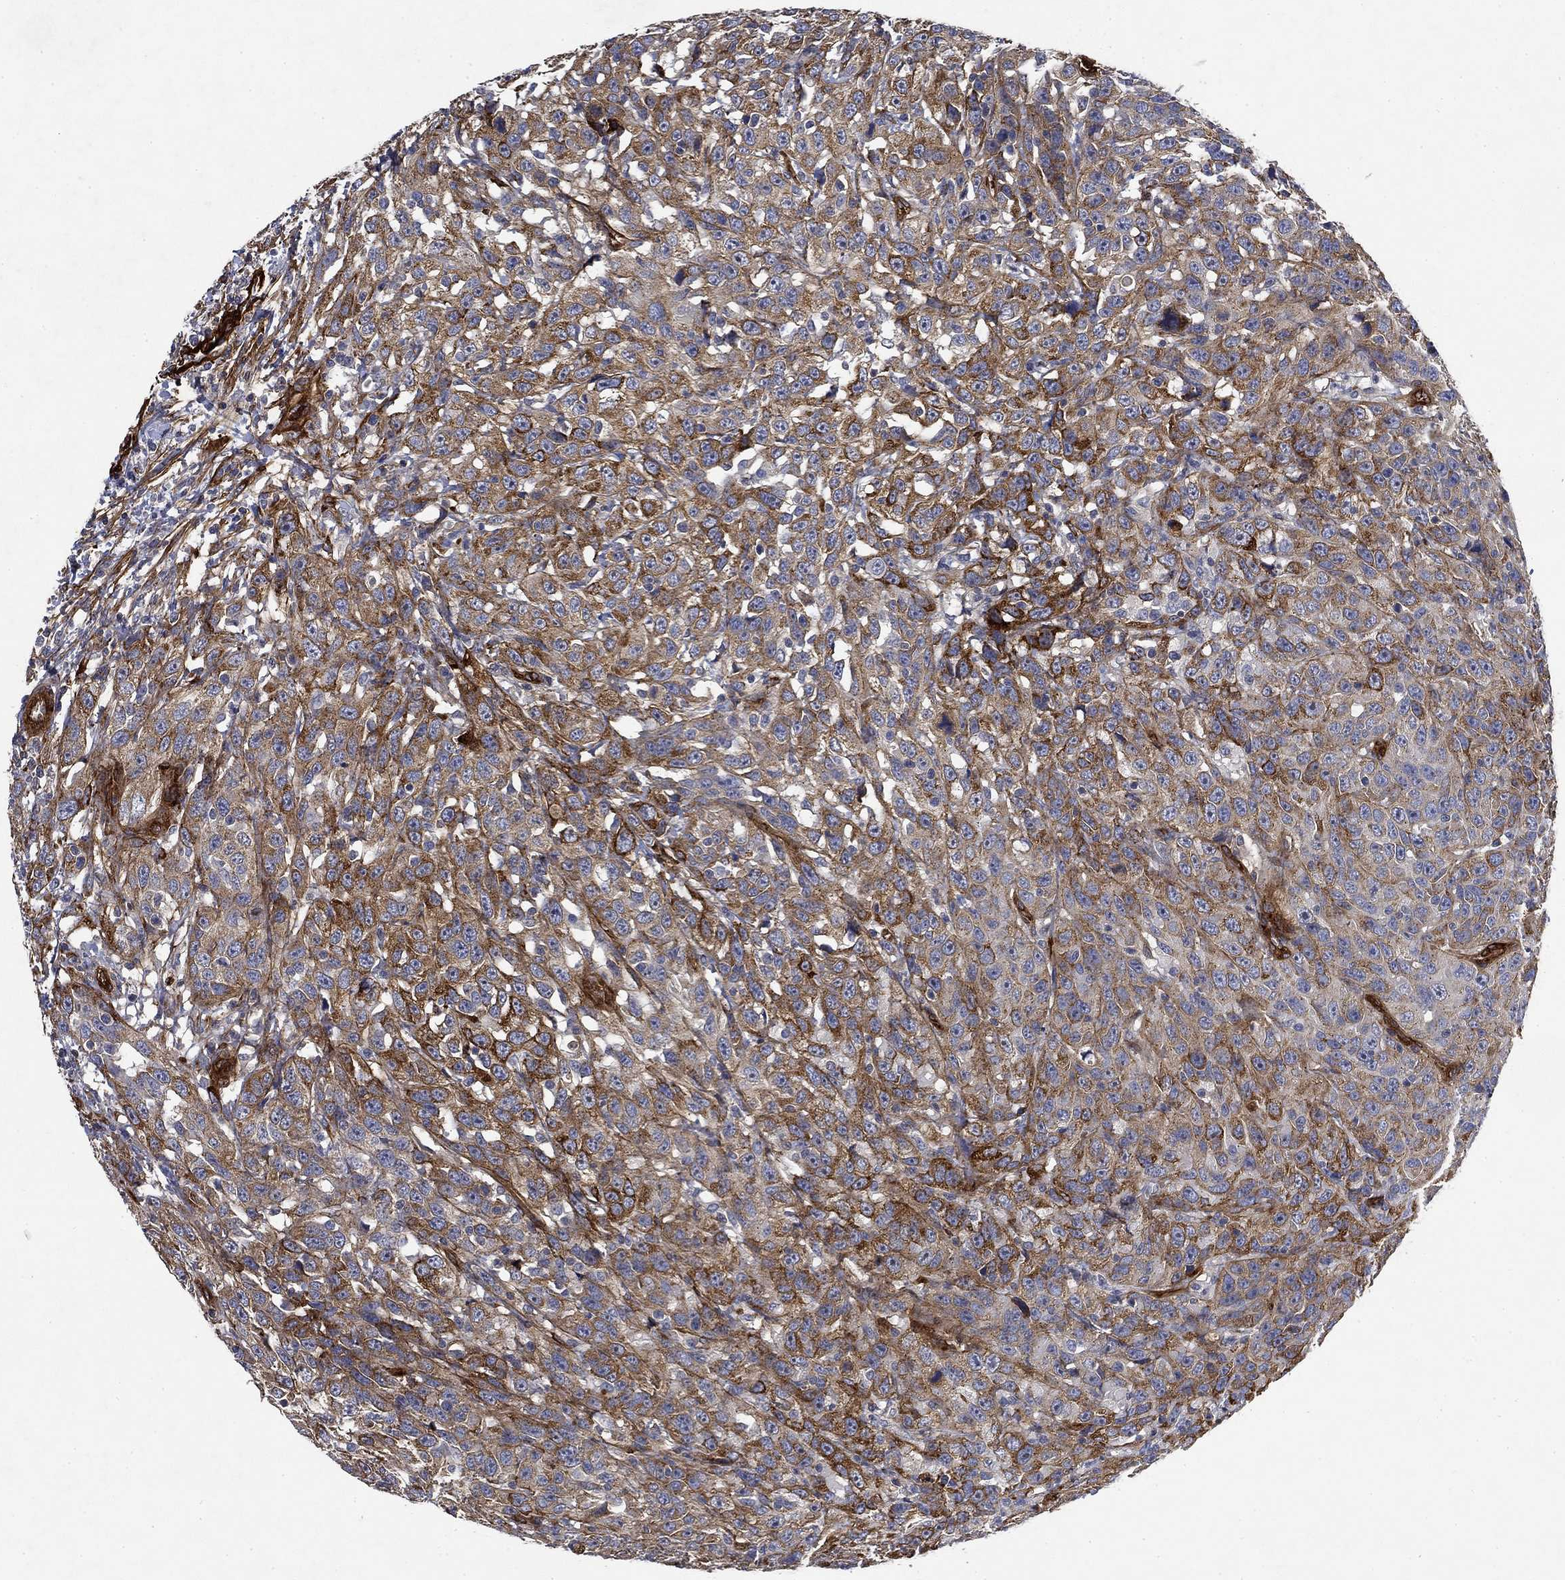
{"staining": {"intensity": "moderate", "quantity": "25%-75%", "location": "cytoplasmic/membranous"}, "tissue": "urothelial cancer", "cell_type": "Tumor cells", "image_type": "cancer", "snomed": [{"axis": "morphology", "description": "Urothelial carcinoma, NOS"}, {"axis": "morphology", "description": "Urothelial carcinoma, High grade"}, {"axis": "topography", "description": "Urinary bladder"}], "caption": "Brown immunohistochemical staining in human transitional cell carcinoma exhibits moderate cytoplasmic/membranous positivity in approximately 25%-75% of tumor cells.", "gene": "COL4A2", "patient": {"sex": "female", "age": 73}}